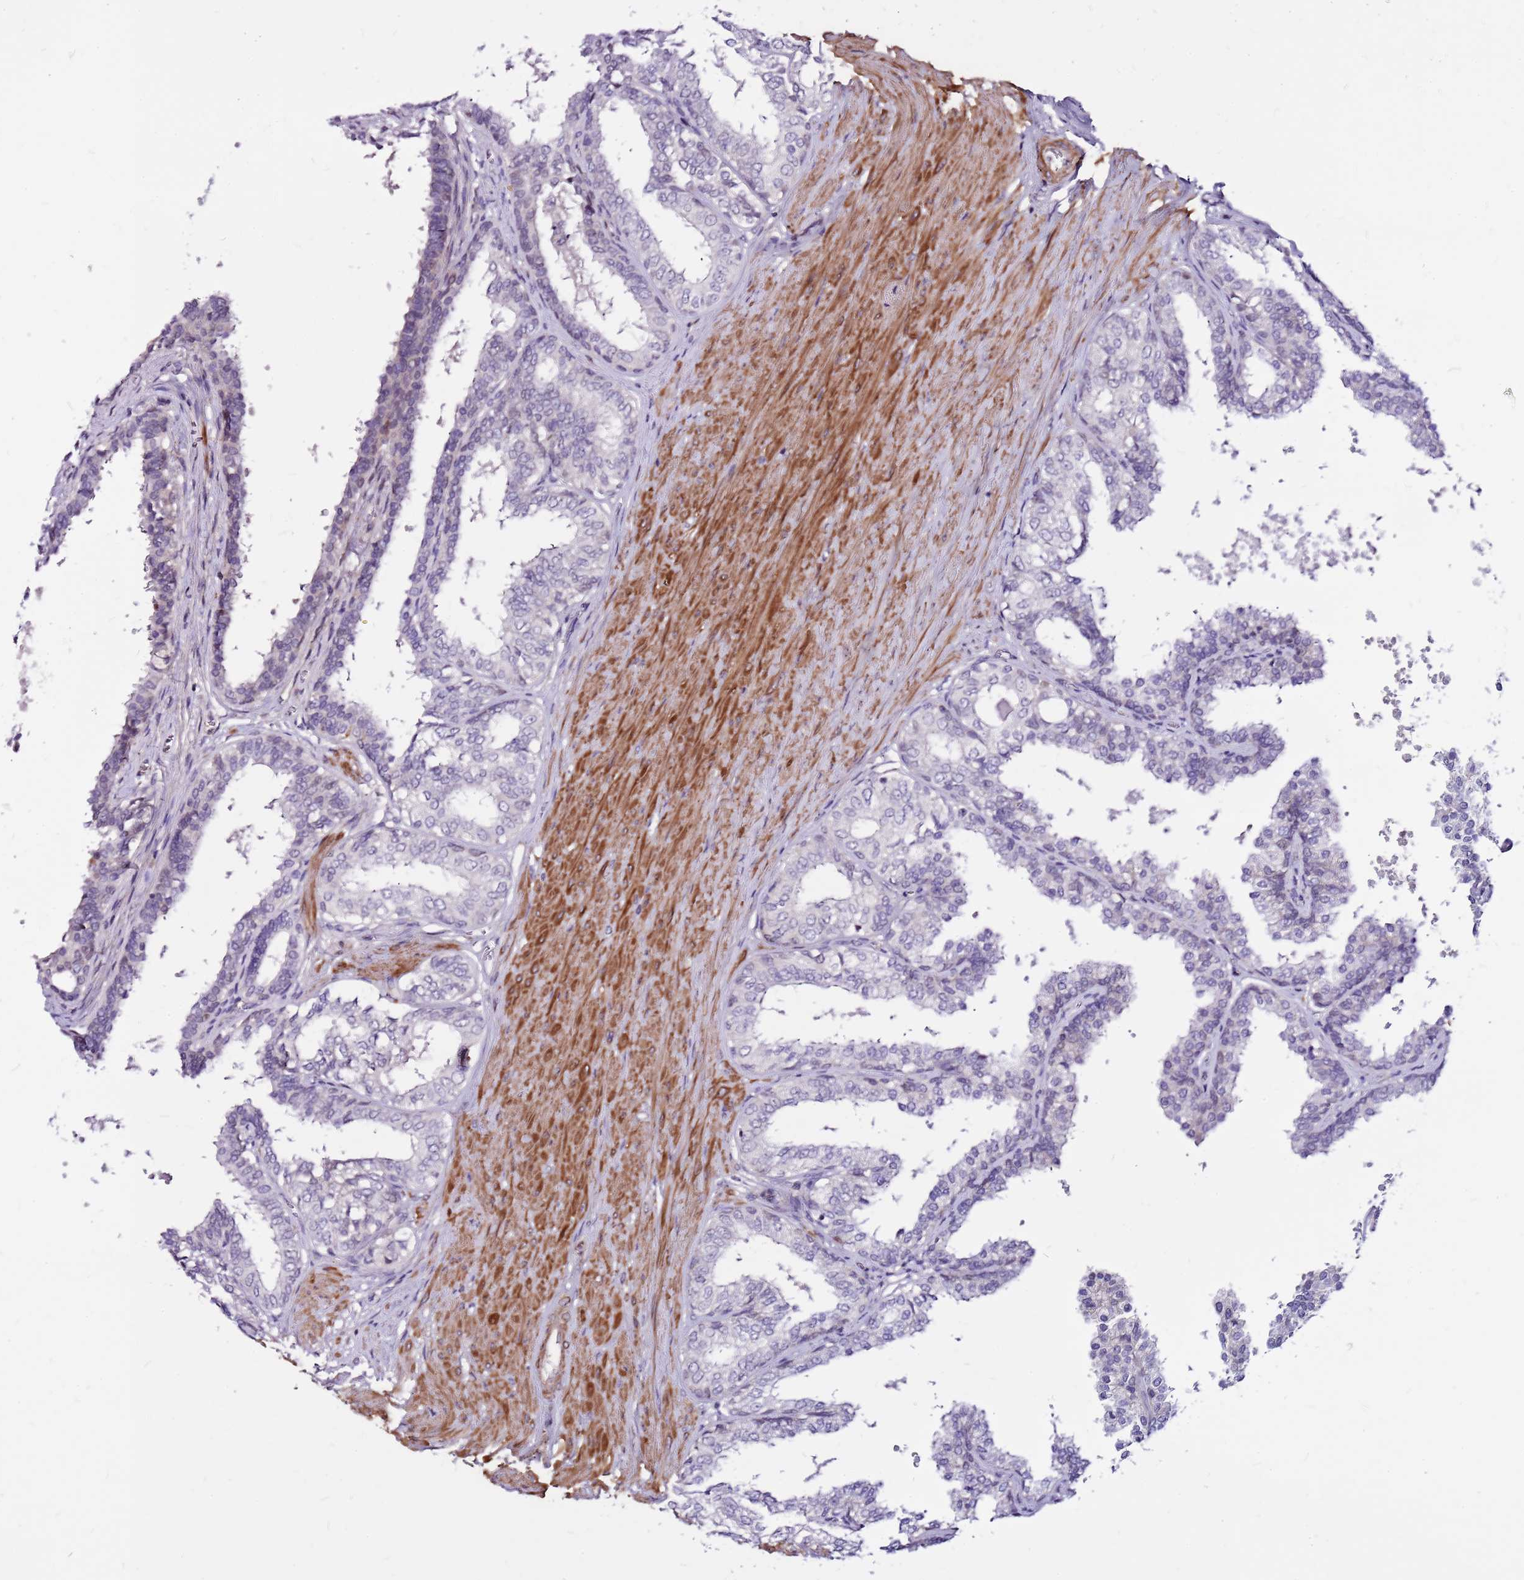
{"staining": {"intensity": "negative", "quantity": "none", "location": "none"}, "tissue": "prostate", "cell_type": "Glandular cells", "image_type": "normal", "snomed": [{"axis": "morphology", "description": "Normal tissue, NOS"}, {"axis": "topography", "description": "Prostate"}], "caption": "This is an immunohistochemistry (IHC) micrograph of normal human prostate. There is no staining in glandular cells.", "gene": "POLE3", "patient": {"sex": "male", "age": 48}}